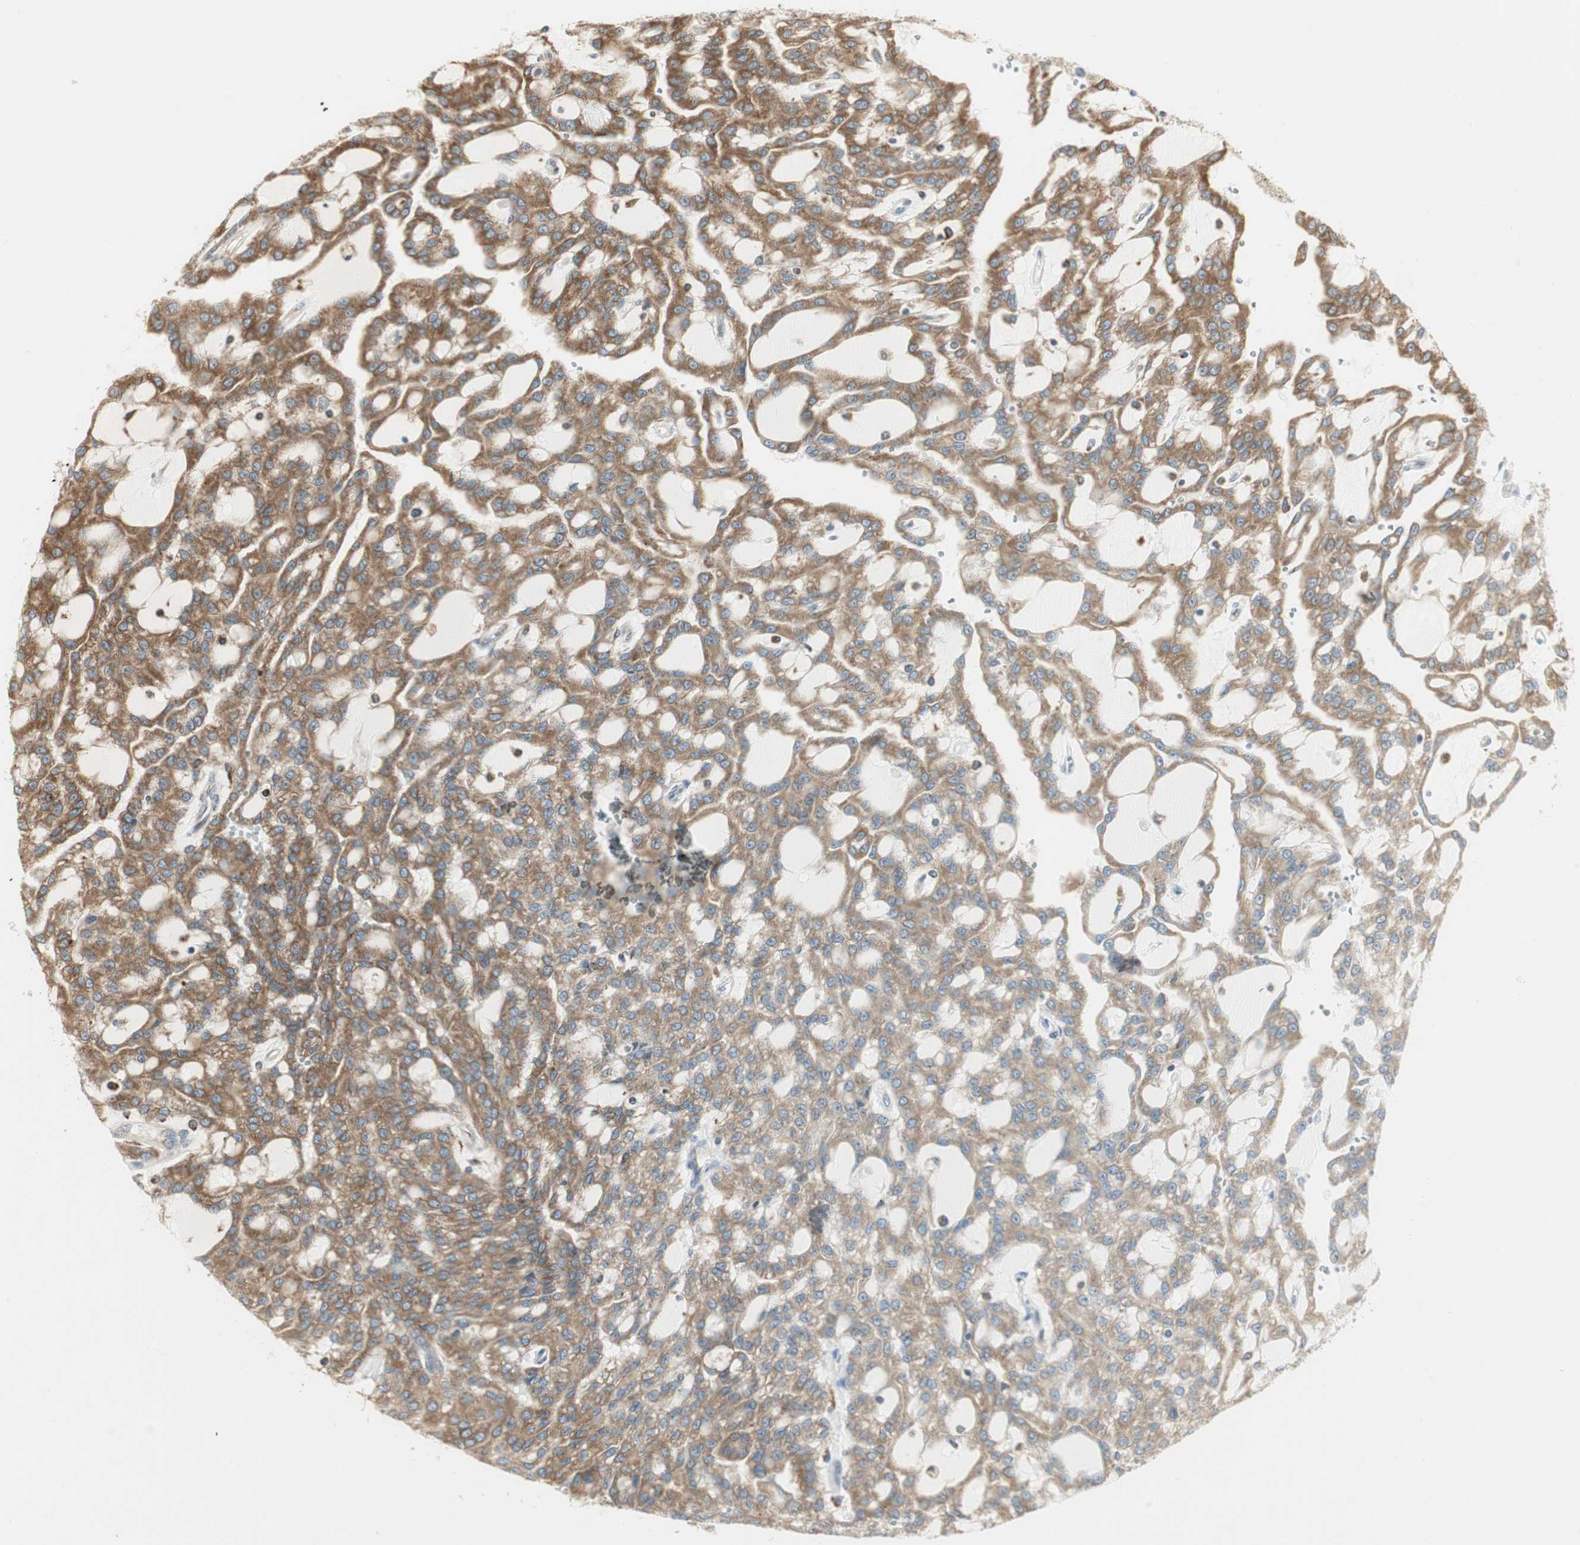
{"staining": {"intensity": "moderate", "quantity": ">75%", "location": "cytoplasmic/membranous"}, "tissue": "renal cancer", "cell_type": "Tumor cells", "image_type": "cancer", "snomed": [{"axis": "morphology", "description": "Adenocarcinoma, NOS"}, {"axis": "topography", "description": "Kidney"}], "caption": "Human adenocarcinoma (renal) stained for a protein (brown) displays moderate cytoplasmic/membranous positive staining in about >75% of tumor cells.", "gene": "H6PD", "patient": {"sex": "male", "age": 63}}